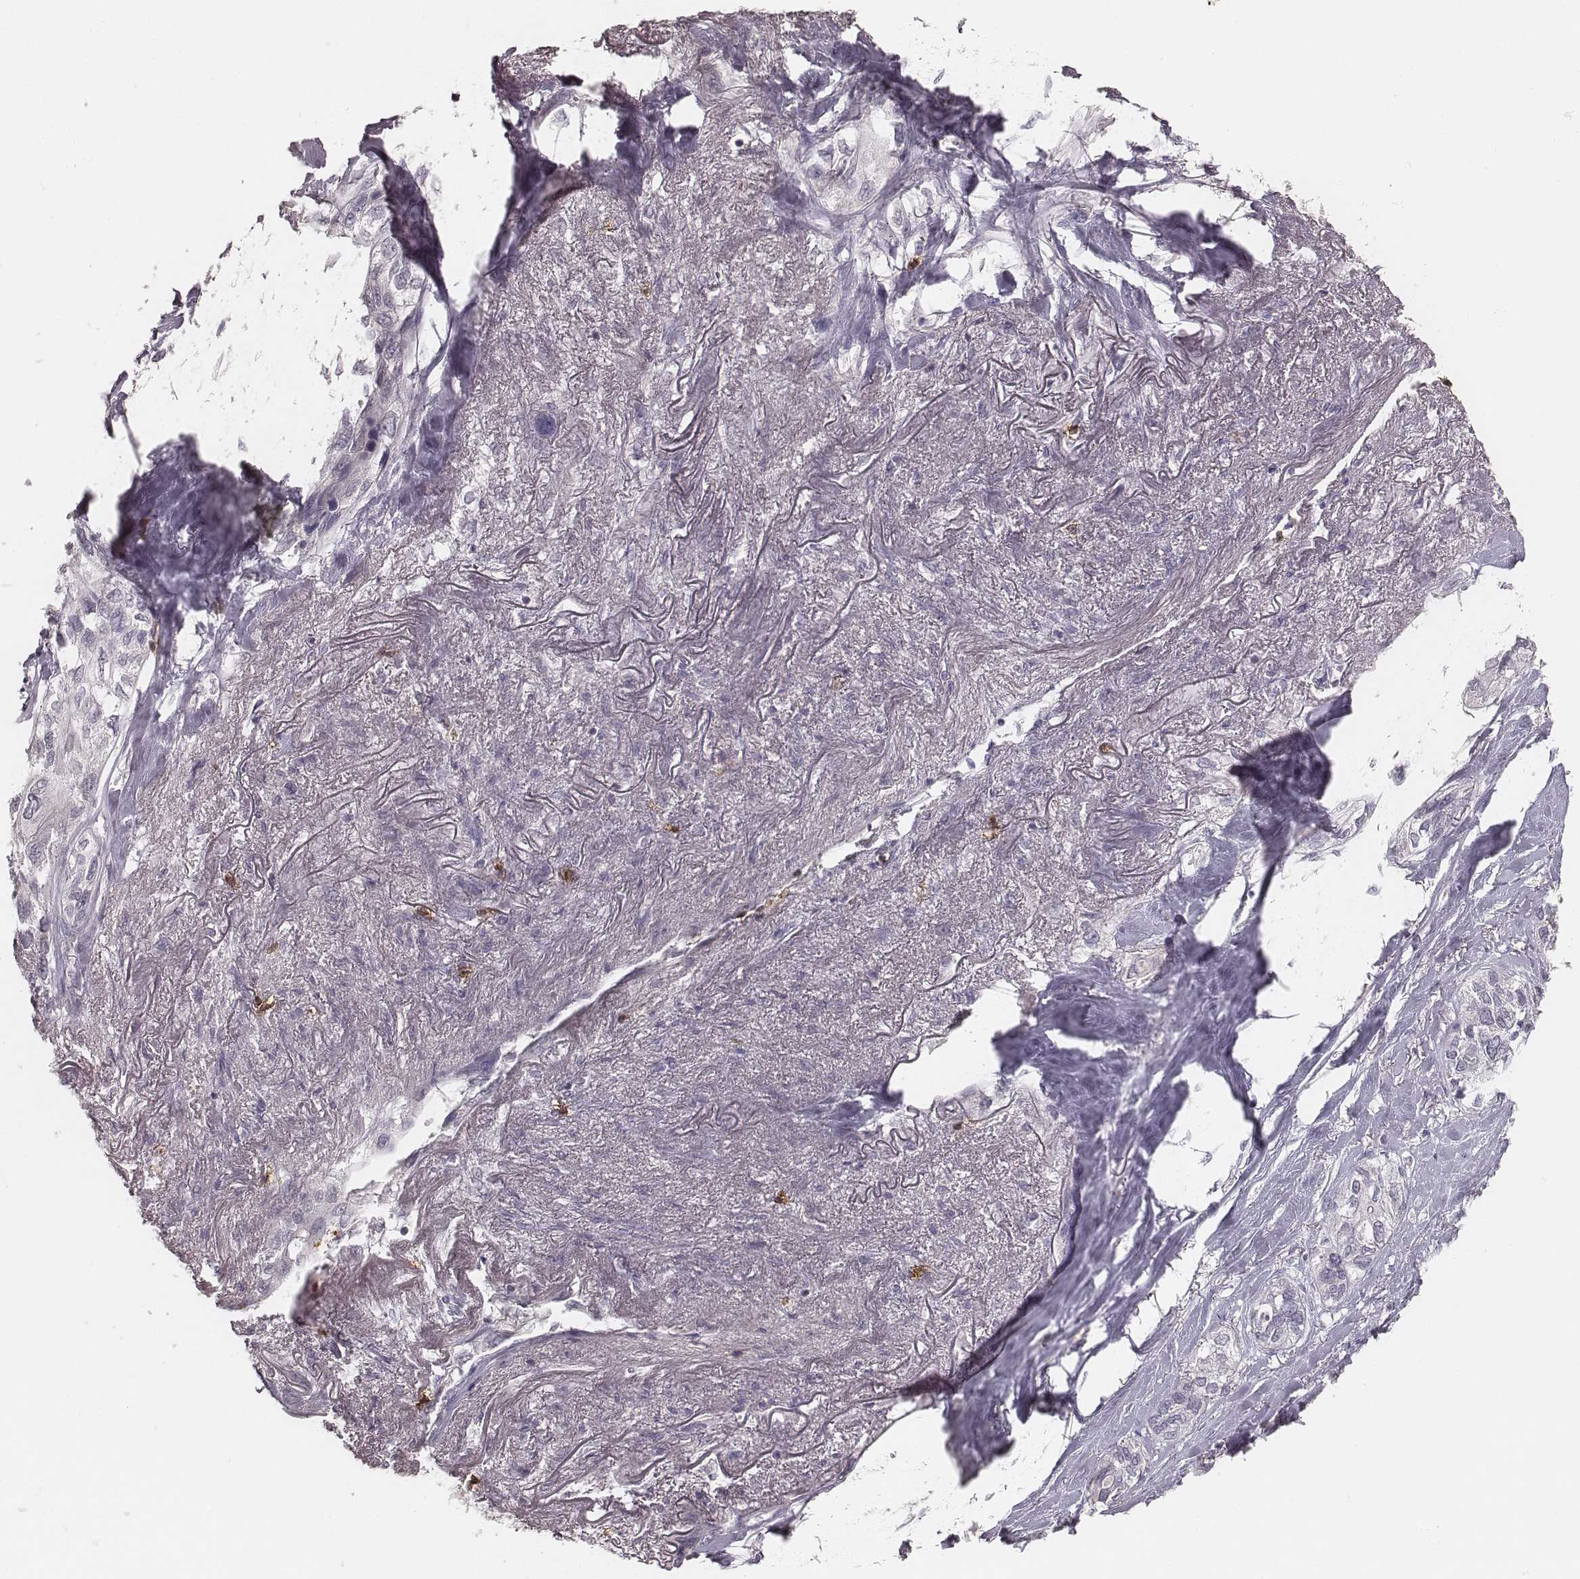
{"staining": {"intensity": "negative", "quantity": "none", "location": "none"}, "tissue": "lung cancer", "cell_type": "Tumor cells", "image_type": "cancer", "snomed": [{"axis": "morphology", "description": "Squamous cell carcinoma, NOS"}, {"axis": "topography", "description": "Lung"}], "caption": "IHC of human lung squamous cell carcinoma reveals no positivity in tumor cells.", "gene": "CD8A", "patient": {"sex": "female", "age": 70}}